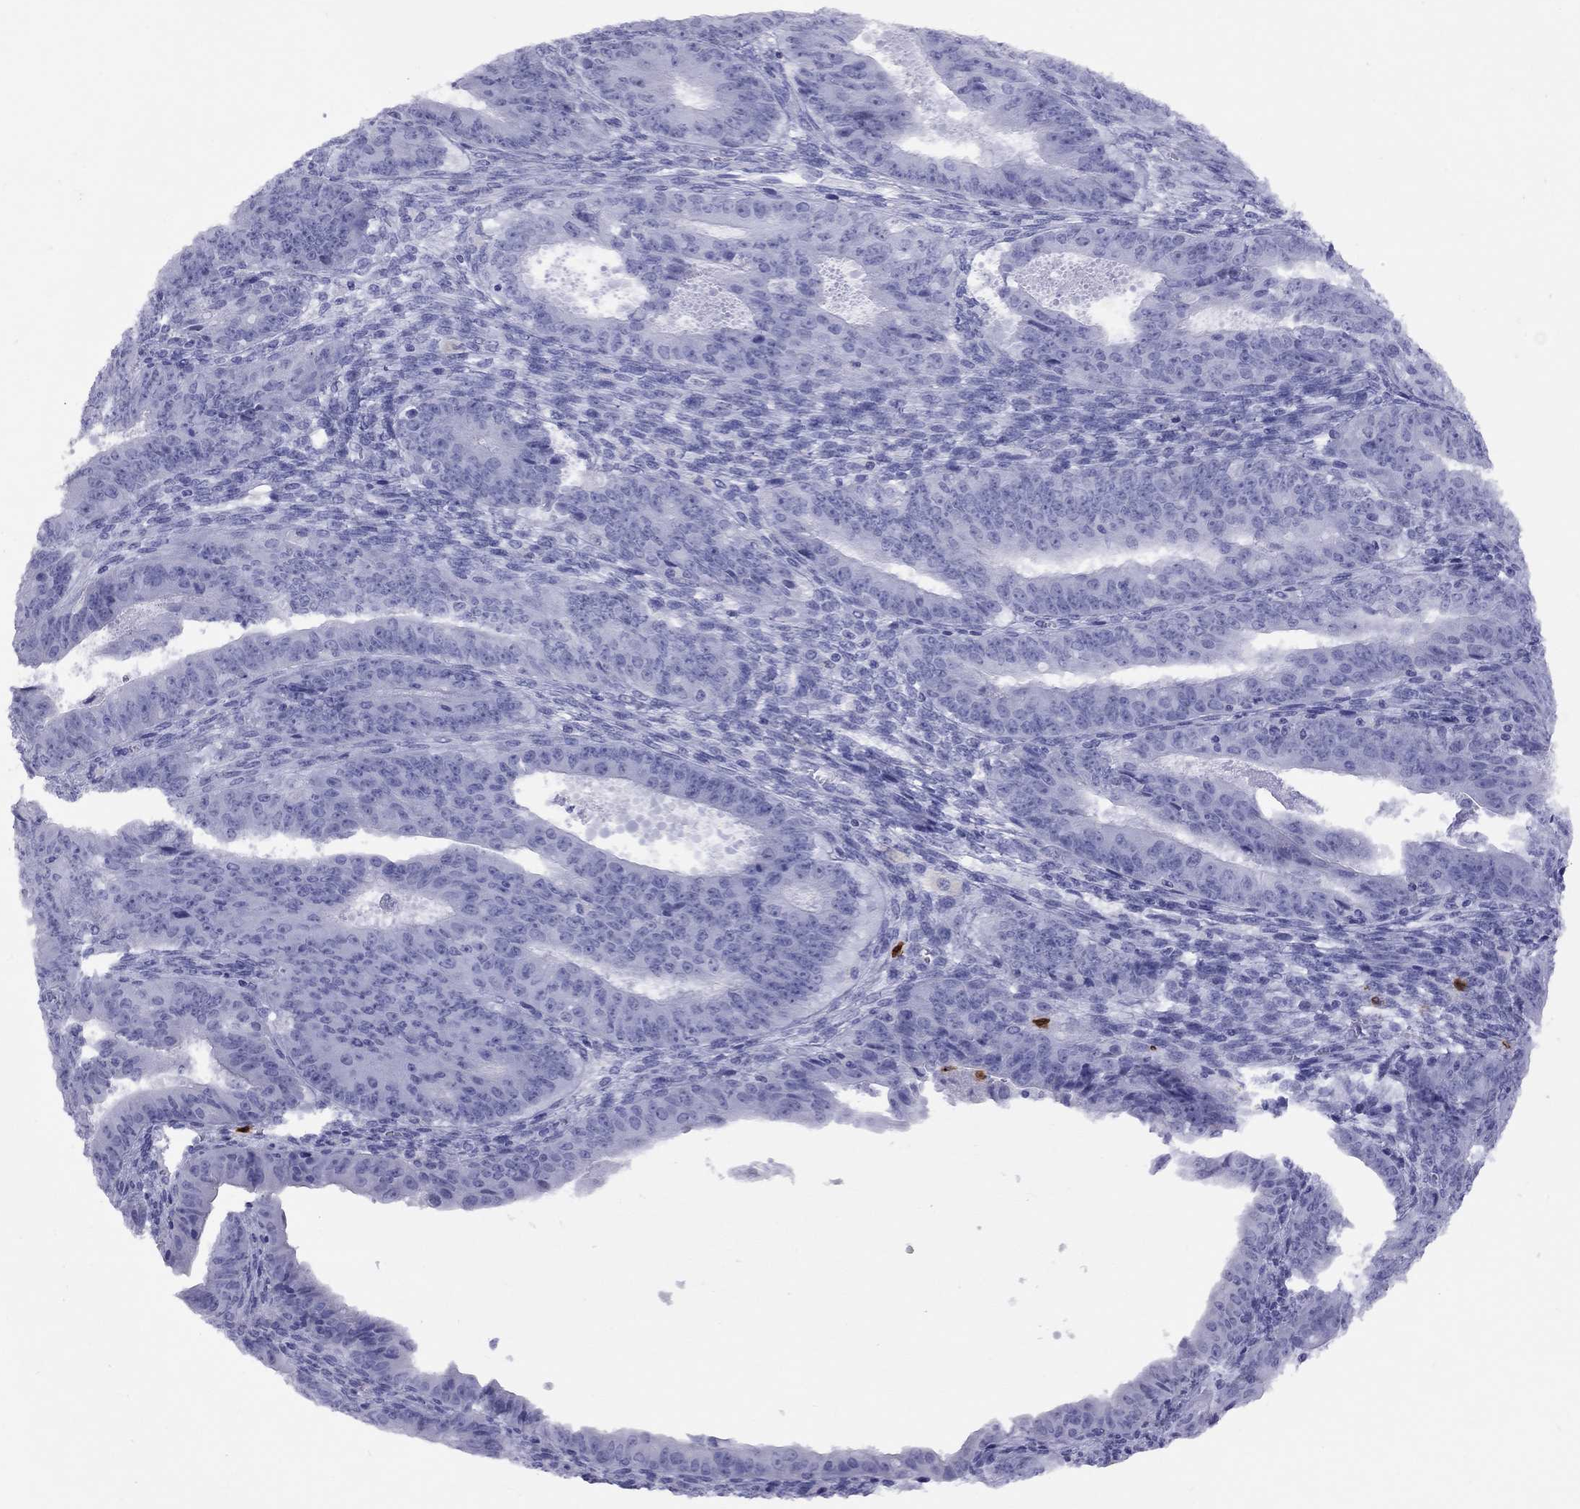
{"staining": {"intensity": "negative", "quantity": "none", "location": "none"}, "tissue": "ovarian cancer", "cell_type": "Tumor cells", "image_type": "cancer", "snomed": [{"axis": "morphology", "description": "Carcinoma, endometroid"}, {"axis": "topography", "description": "Ovary"}], "caption": "Protein analysis of ovarian cancer reveals no significant staining in tumor cells.", "gene": "SLAMF1", "patient": {"sex": "female", "age": 42}}